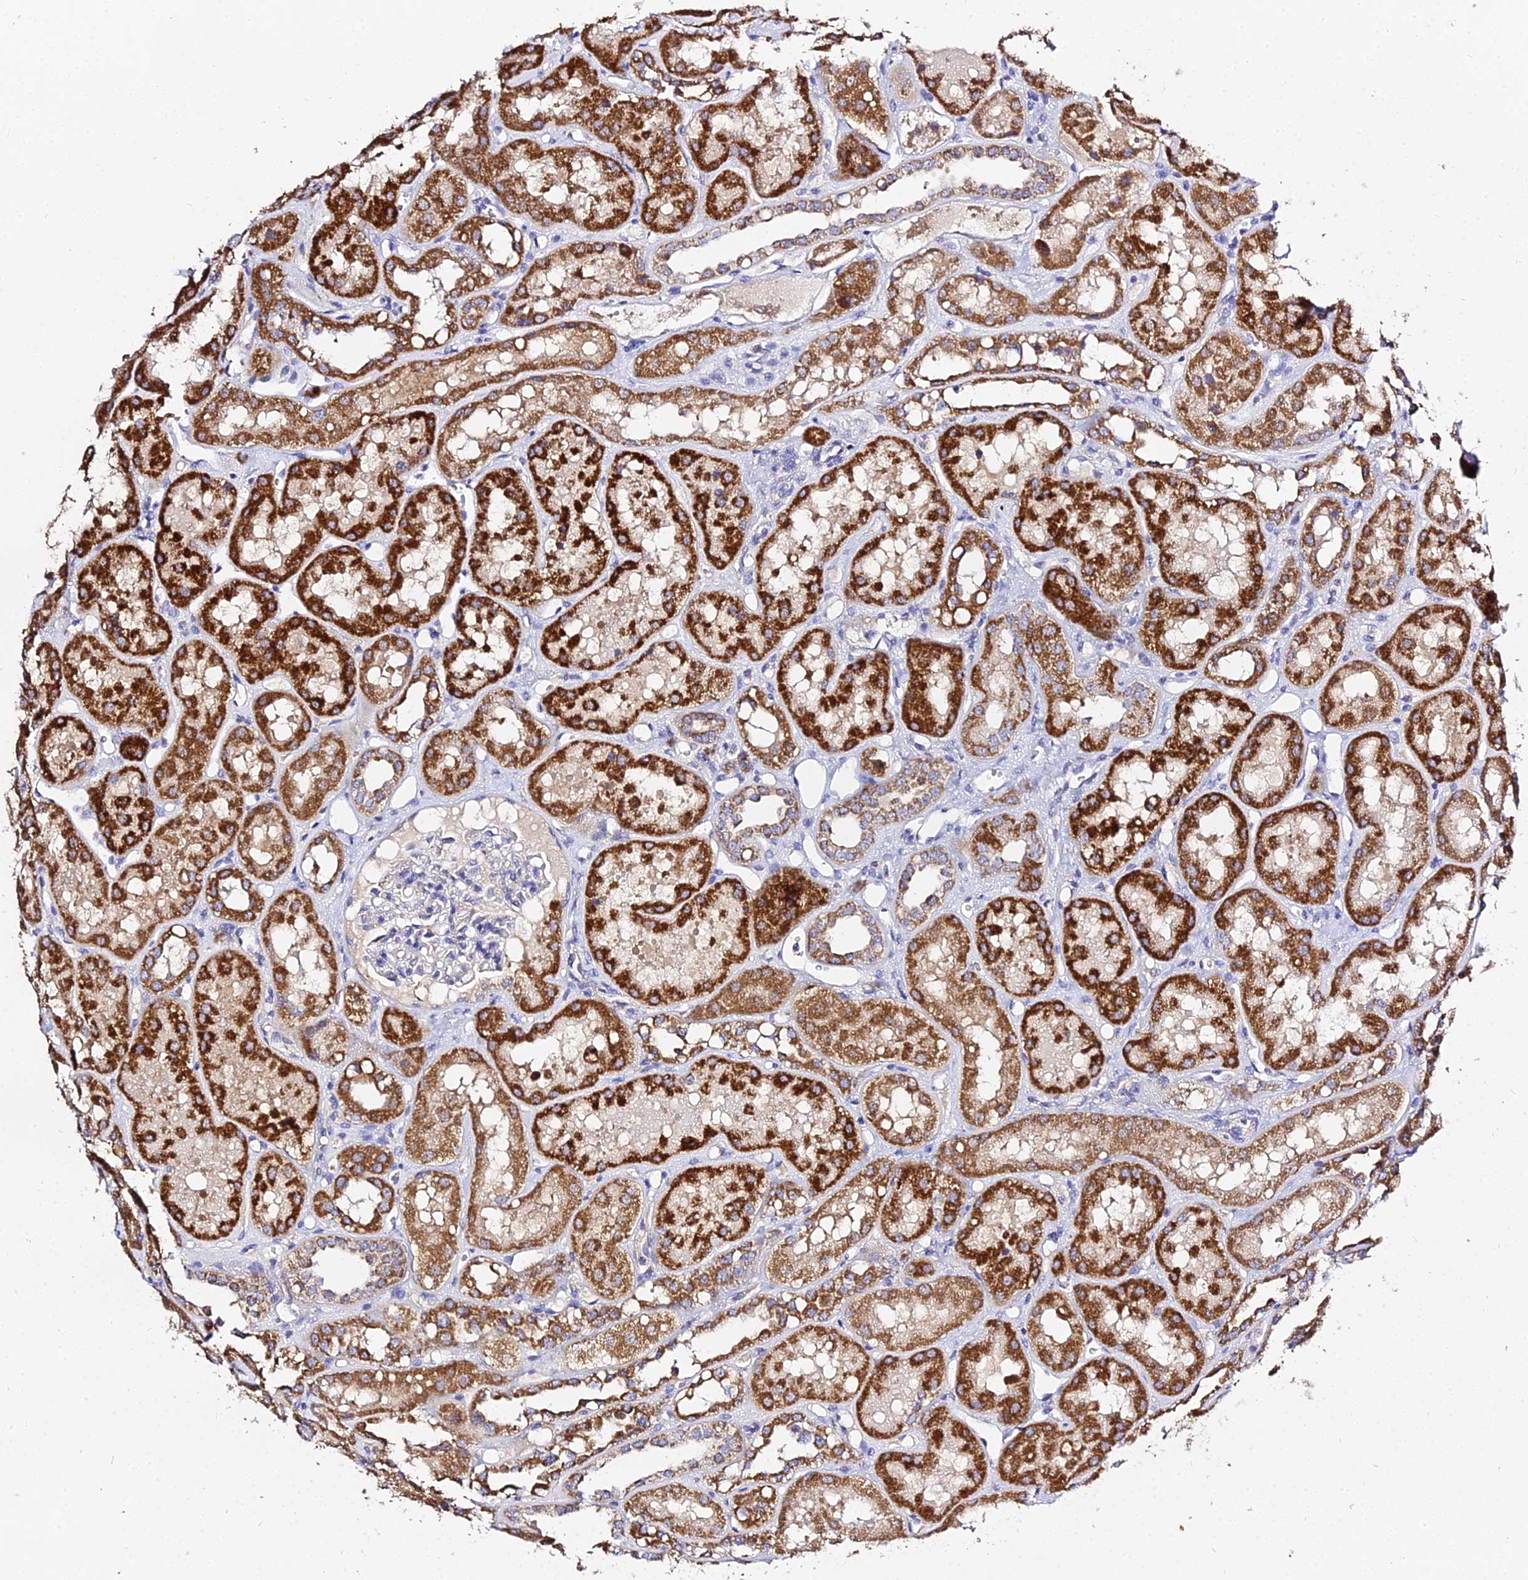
{"staining": {"intensity": "negative", "quantity": "none", "location": "none"}, "tissue": "kidney", "cell_type": "Cells in glomeruli", "image_type": "normal", "snomed": [{"axis": "morphology", "description": "Normal tissue, NOS"}, {"axis": "topography", "description": "Kidney"}], "caption": "Immunohistochemistry (IHC) of normal human kidney shows no expression in cells in glomeruli.", "gene": "TYW5", "patient": {"sex": "male", "age": 16}}